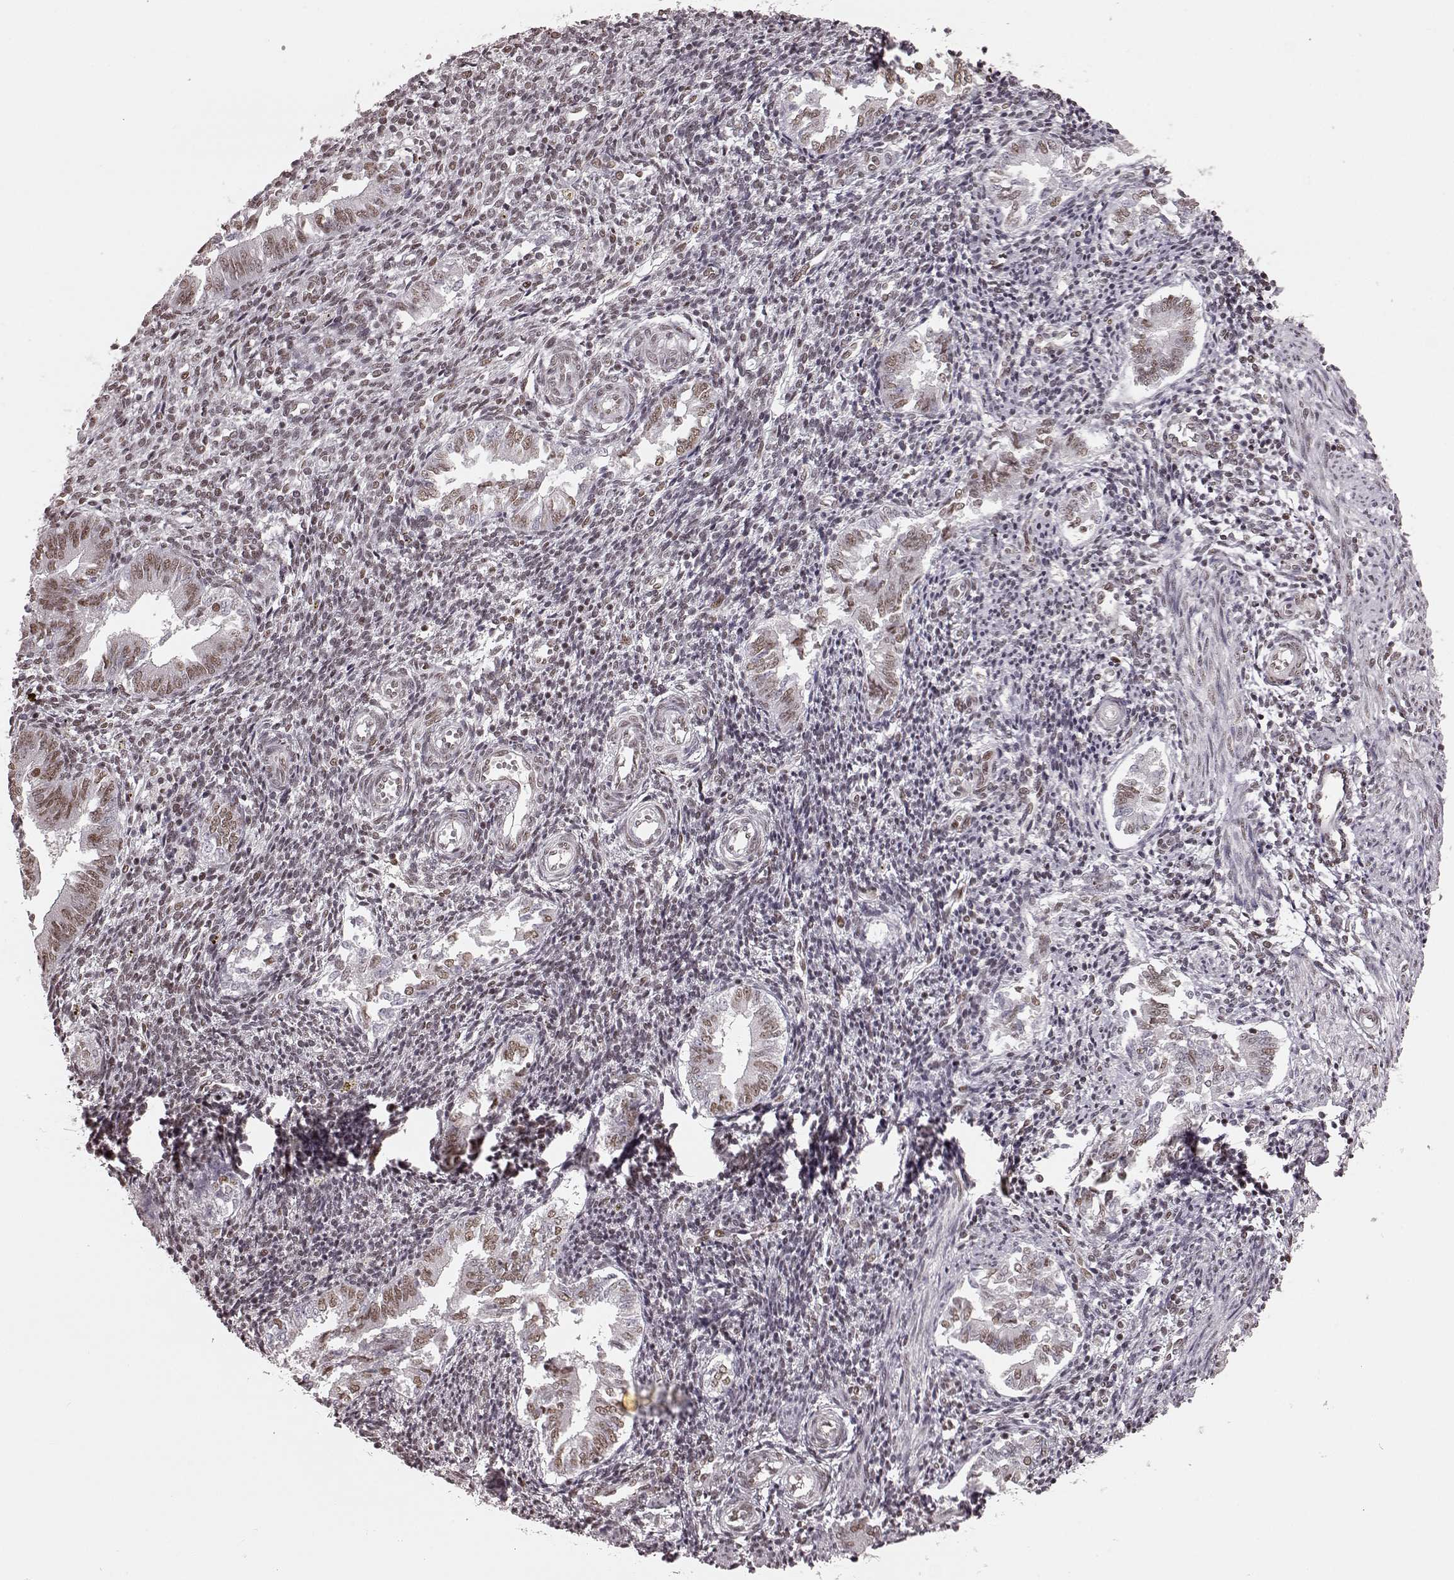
{"staining": {"intensity": "weak", "quantity": ">75%", "location": "nuclear"}, "tissue": "endometrium", "cell_type": "Cells in endometrial stroma", "image_type": "normal", "snomed": [{"axis": "morphology", "description": "Normal tissue, NOS"}, {"axis": "topography", "description": "Endometrium"}], "caption": "This image displays benign endometrium stained with immunohistochemistry (IHC) to label a protein in brown. The nuclear of cells in endometrial stroma show weak positivity for the protein. Nuclei are counter-stained blue.", "gene": "NR2C1", "patient": {"sex": "female", "age": 25}}